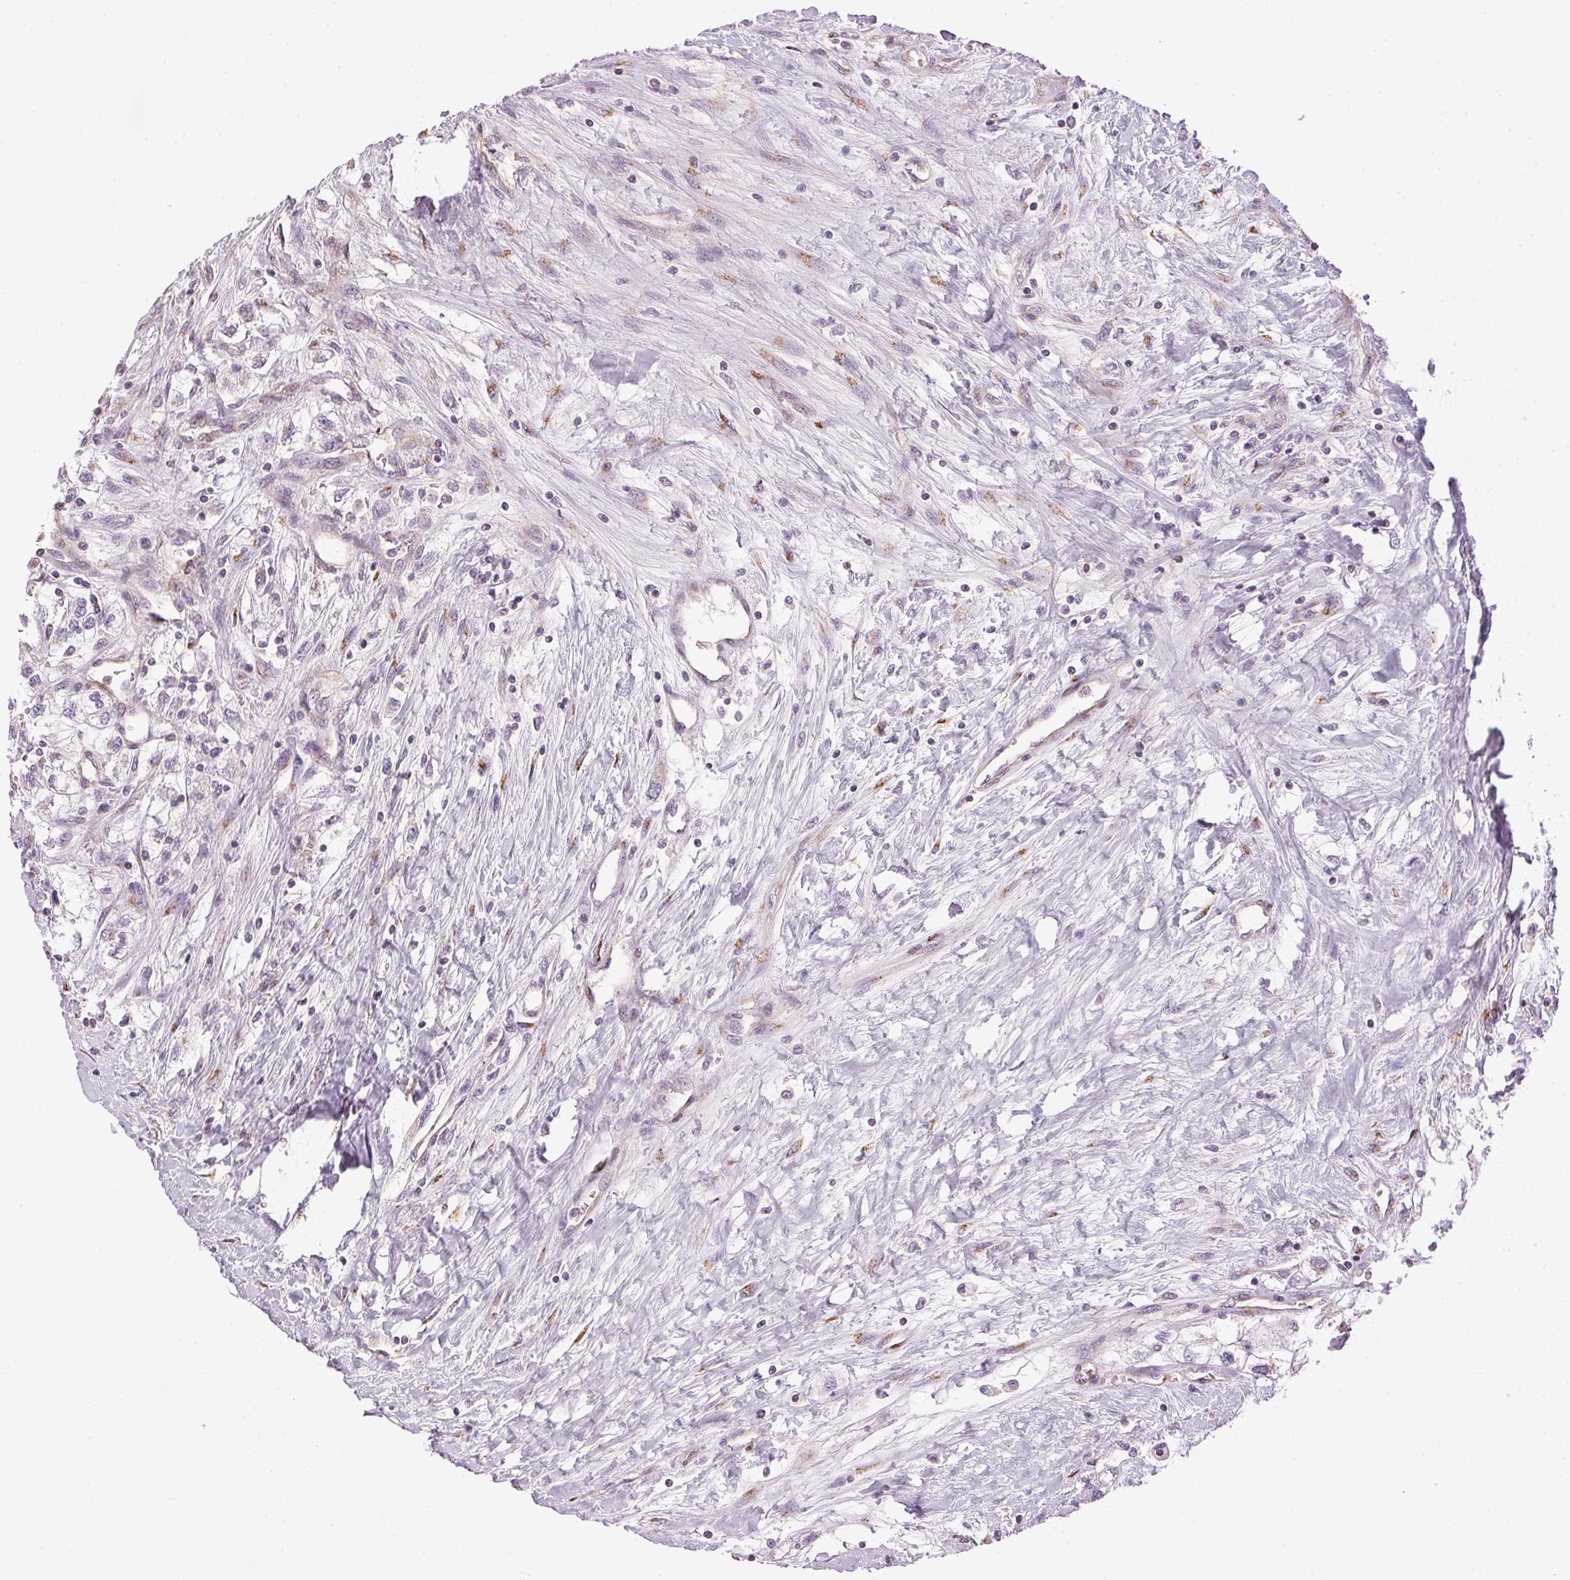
{"staining": {"intensity": "negative", "quantity": "none", "location": "none"}, "tissue": "renal cancer", "cell_type": "Tumor cells", "image_type": "cancer", "snomed": [{"axis": "morphology", "description": "Adenocarcinoma, NOS"}, {"axis": "topography", "description": "Kidney"}], "caption": "Immunohistochemistry micrograph of neoplastic tissue: adenocarcinoma (renal) stained with DAB (3,3'-diaminobenzidine) exhibits no significant protein staining in tumor cells.", "gene": "GOLPH3", "patient": {"sex": "male", "age": 59}}